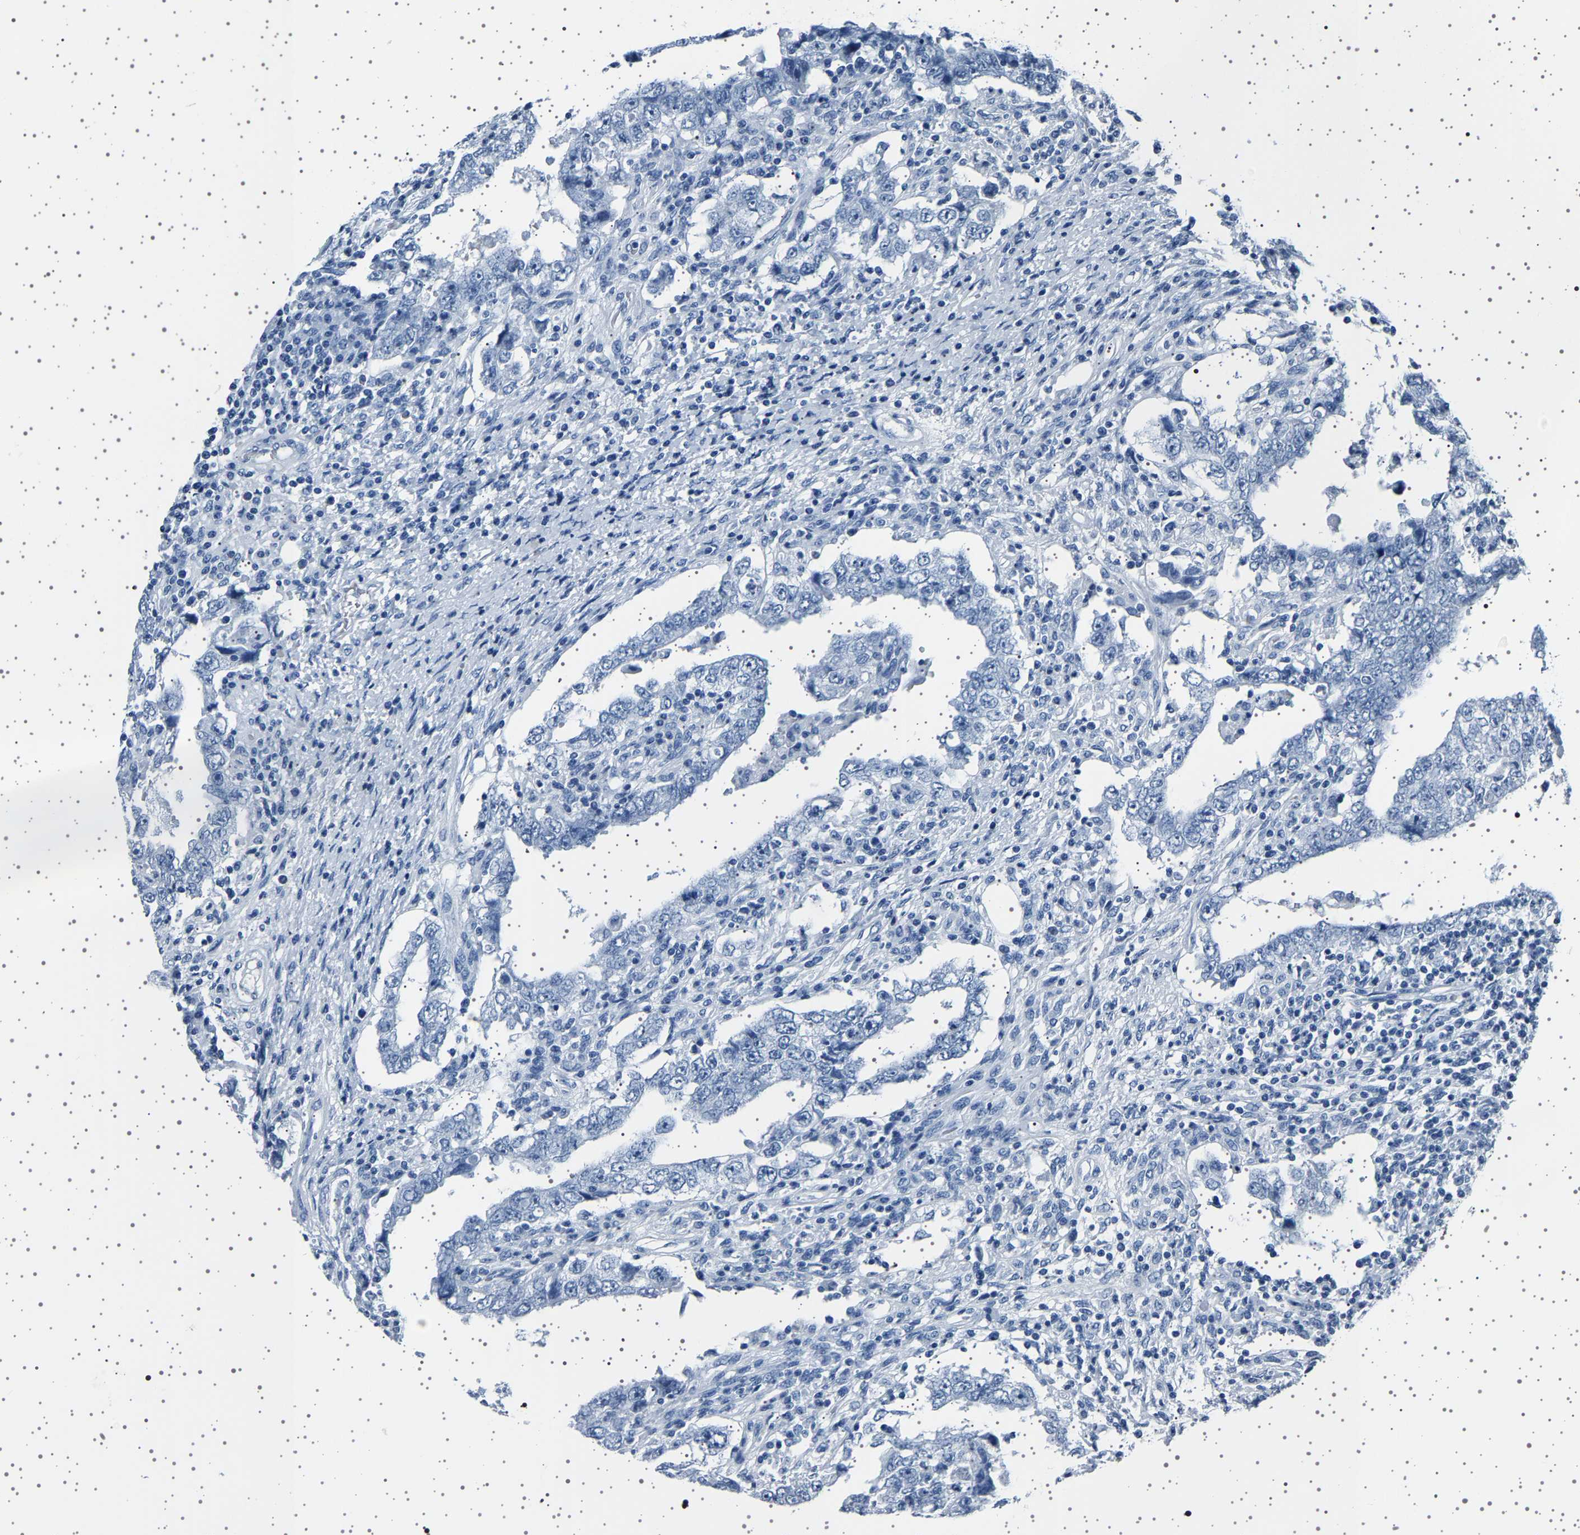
{"staining": {"intensity": "negative", "quantity": "none", "location": "none"}, "tissue": "testis cancer", "cell_type": "Tumor cells", "image_type": "cancer", "snomed": [{"axis": "morphology", "description": "Carcinoma, Embryonal, NOS"}, {"axis": "topography", "description": "Testis"}], "caption": "Tumor cells are negative for brown protein staining in testis embryonal carcinoma.", "gene": "TFF3", "patient": {"sex": "male", "age": 26}}